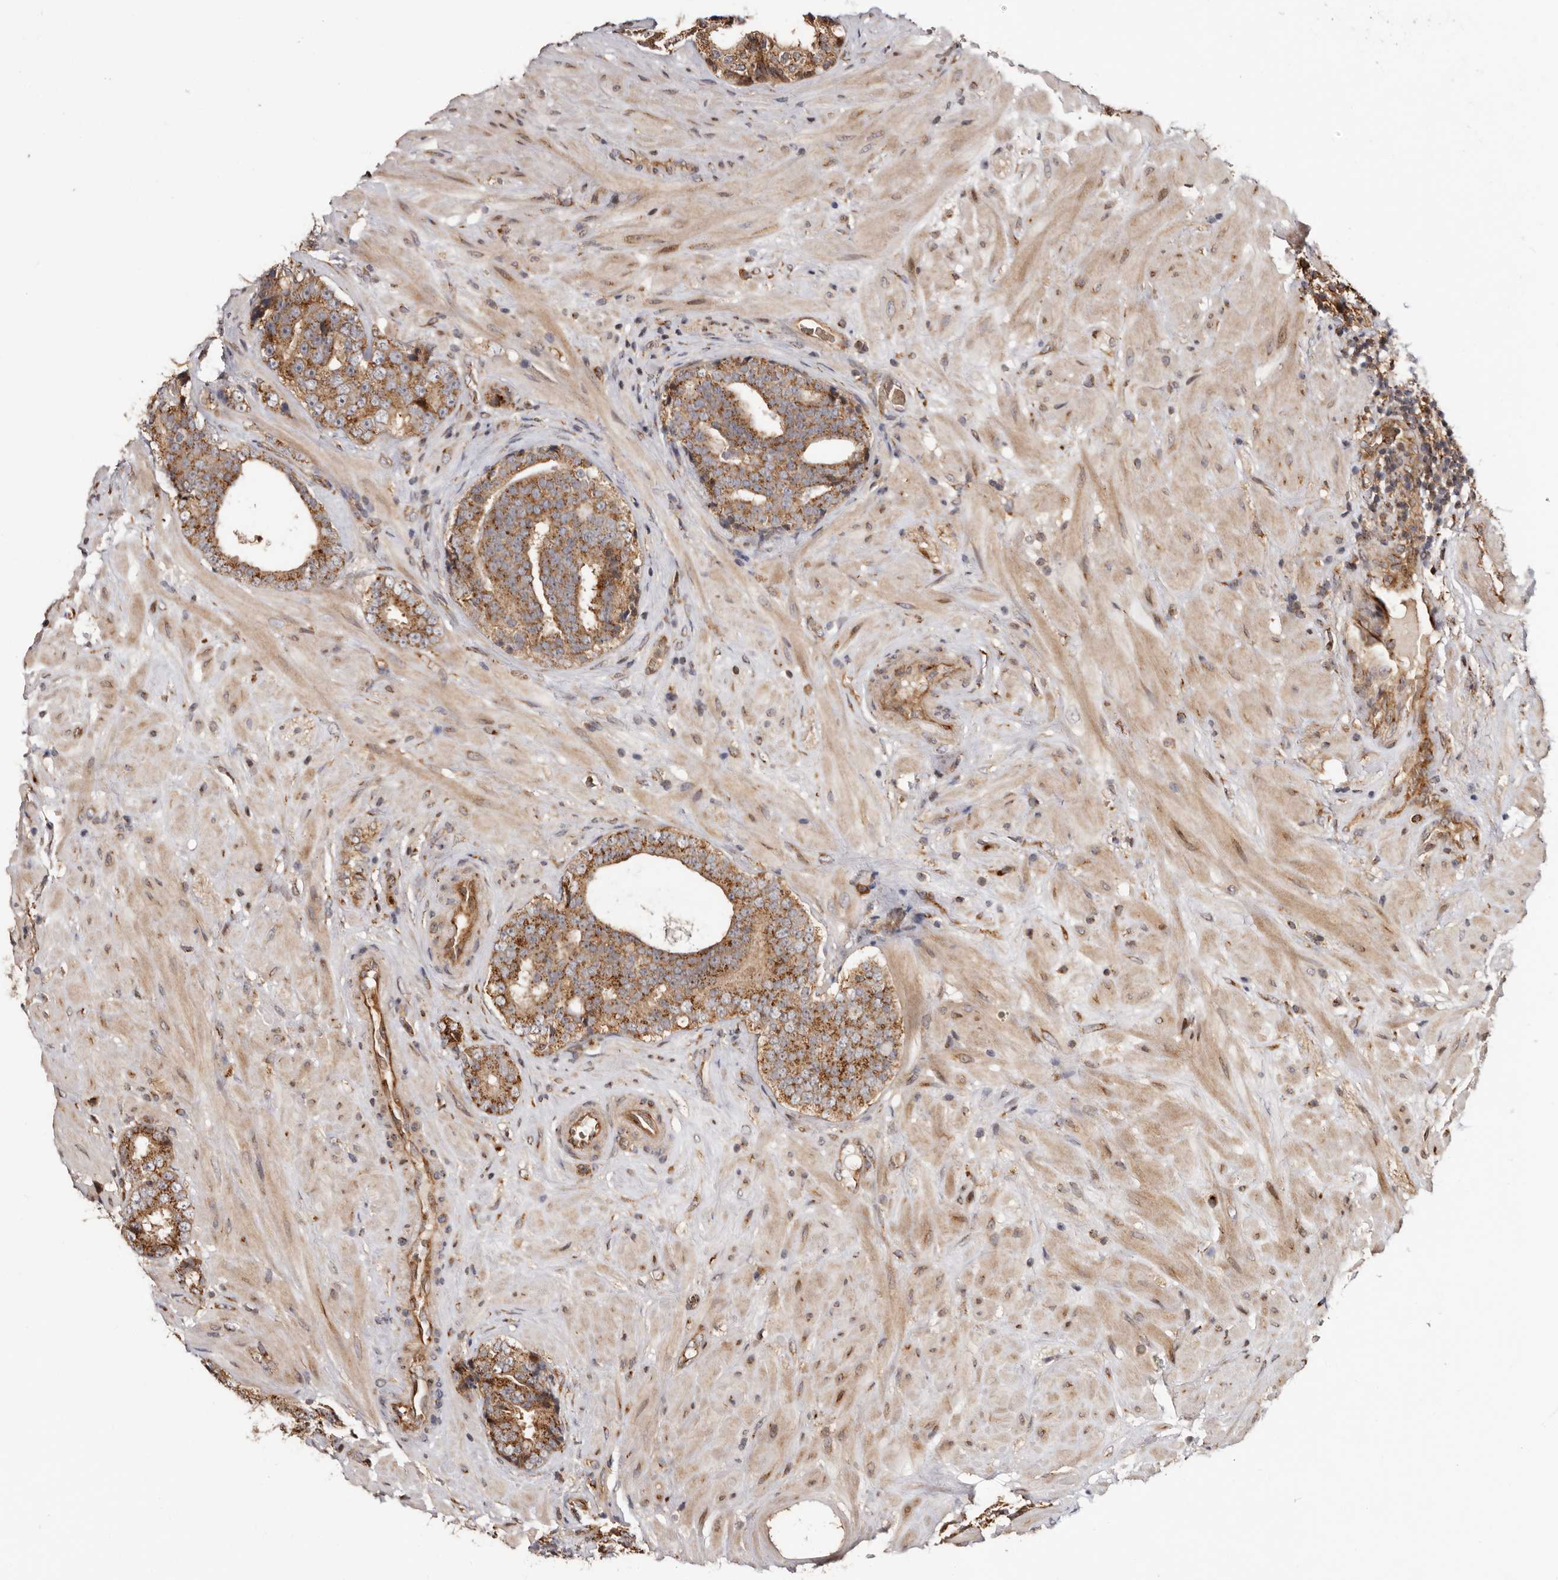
{"staining": {"intensity": "strong", "quantity": ">75%", "location": "cytoplasmic/membranous"}, "tissue": "prostate cancer", "cell_type": "Tumor cells", "image_type": "cancer", "snomed": [{"axis": "morphology", "description": "Adenocarcinoma, High grade"}, {"axis": "topography", "description": "Prostate"}], "caption": "High-grade adenocarcinoma (prostate) was stained to show a protein in brown. There is high levels of strong cytoplasmic/membranous positivity in about >75% of tumor cells.", "gene": "GPR27", "patient": {"sex": "male", "age": 56}}